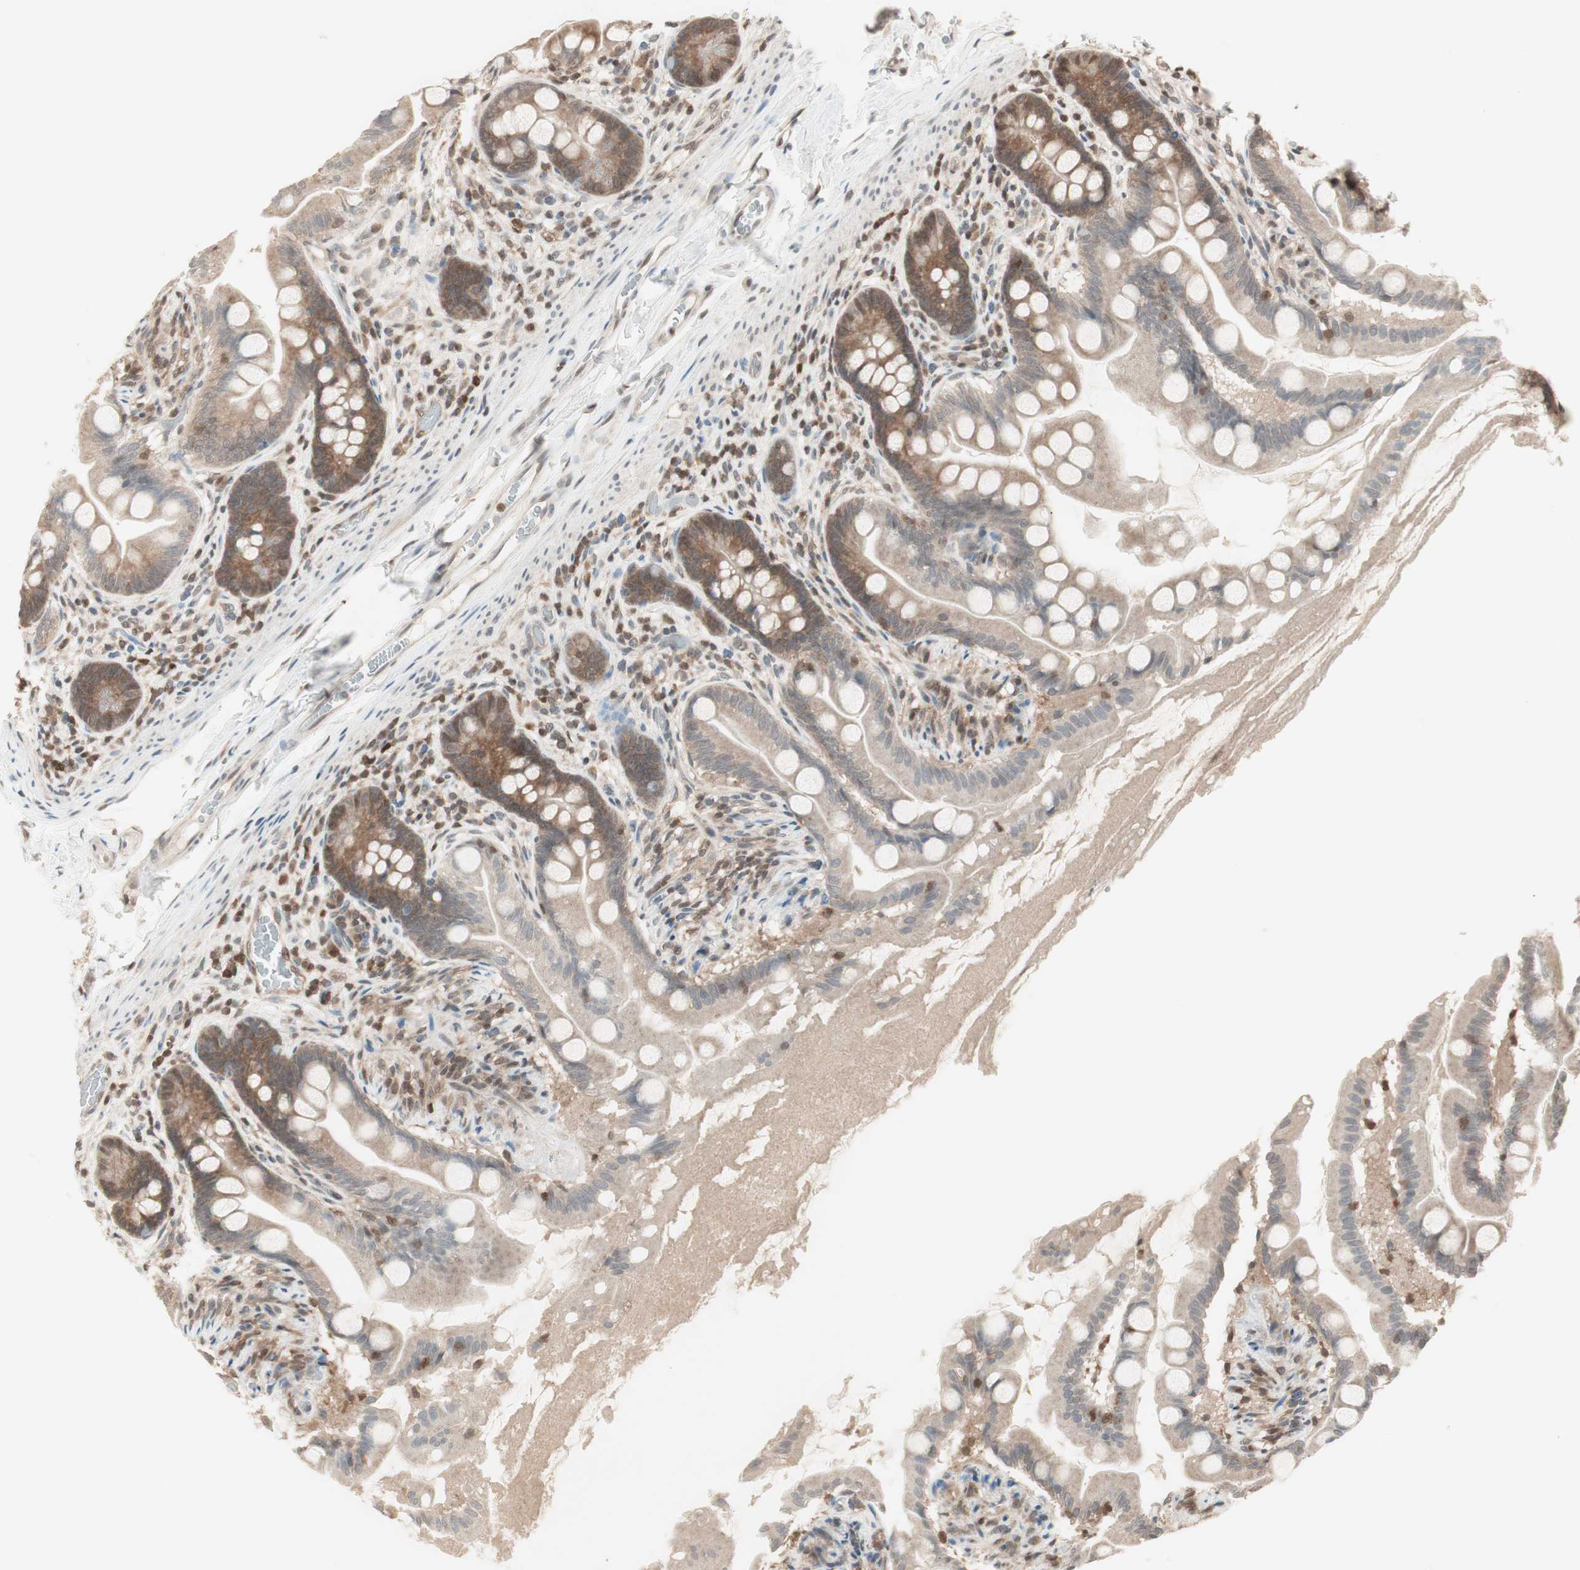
{"staining": {"intensity": "moderate", "quantity": ">75%", "location": "cytoplasmic/membranous"}, "tissue": "small intestine", "cell_type": "Glandular cells", "image_type": "normal", "snomed": [{"axis": "morphology", "description": "Normal tissue, NOS"}, {"axis": "topography", "description": "Small intestine"}], "caption": "Moderate cytoplasmic/membranous expression is appreciated in about >75% of glandular cells in normal small intestine. (IHC, brightfield microscopy, high magnification).", "gene": "UBE2I", "patient": {"sex": "female", "age": 56}}